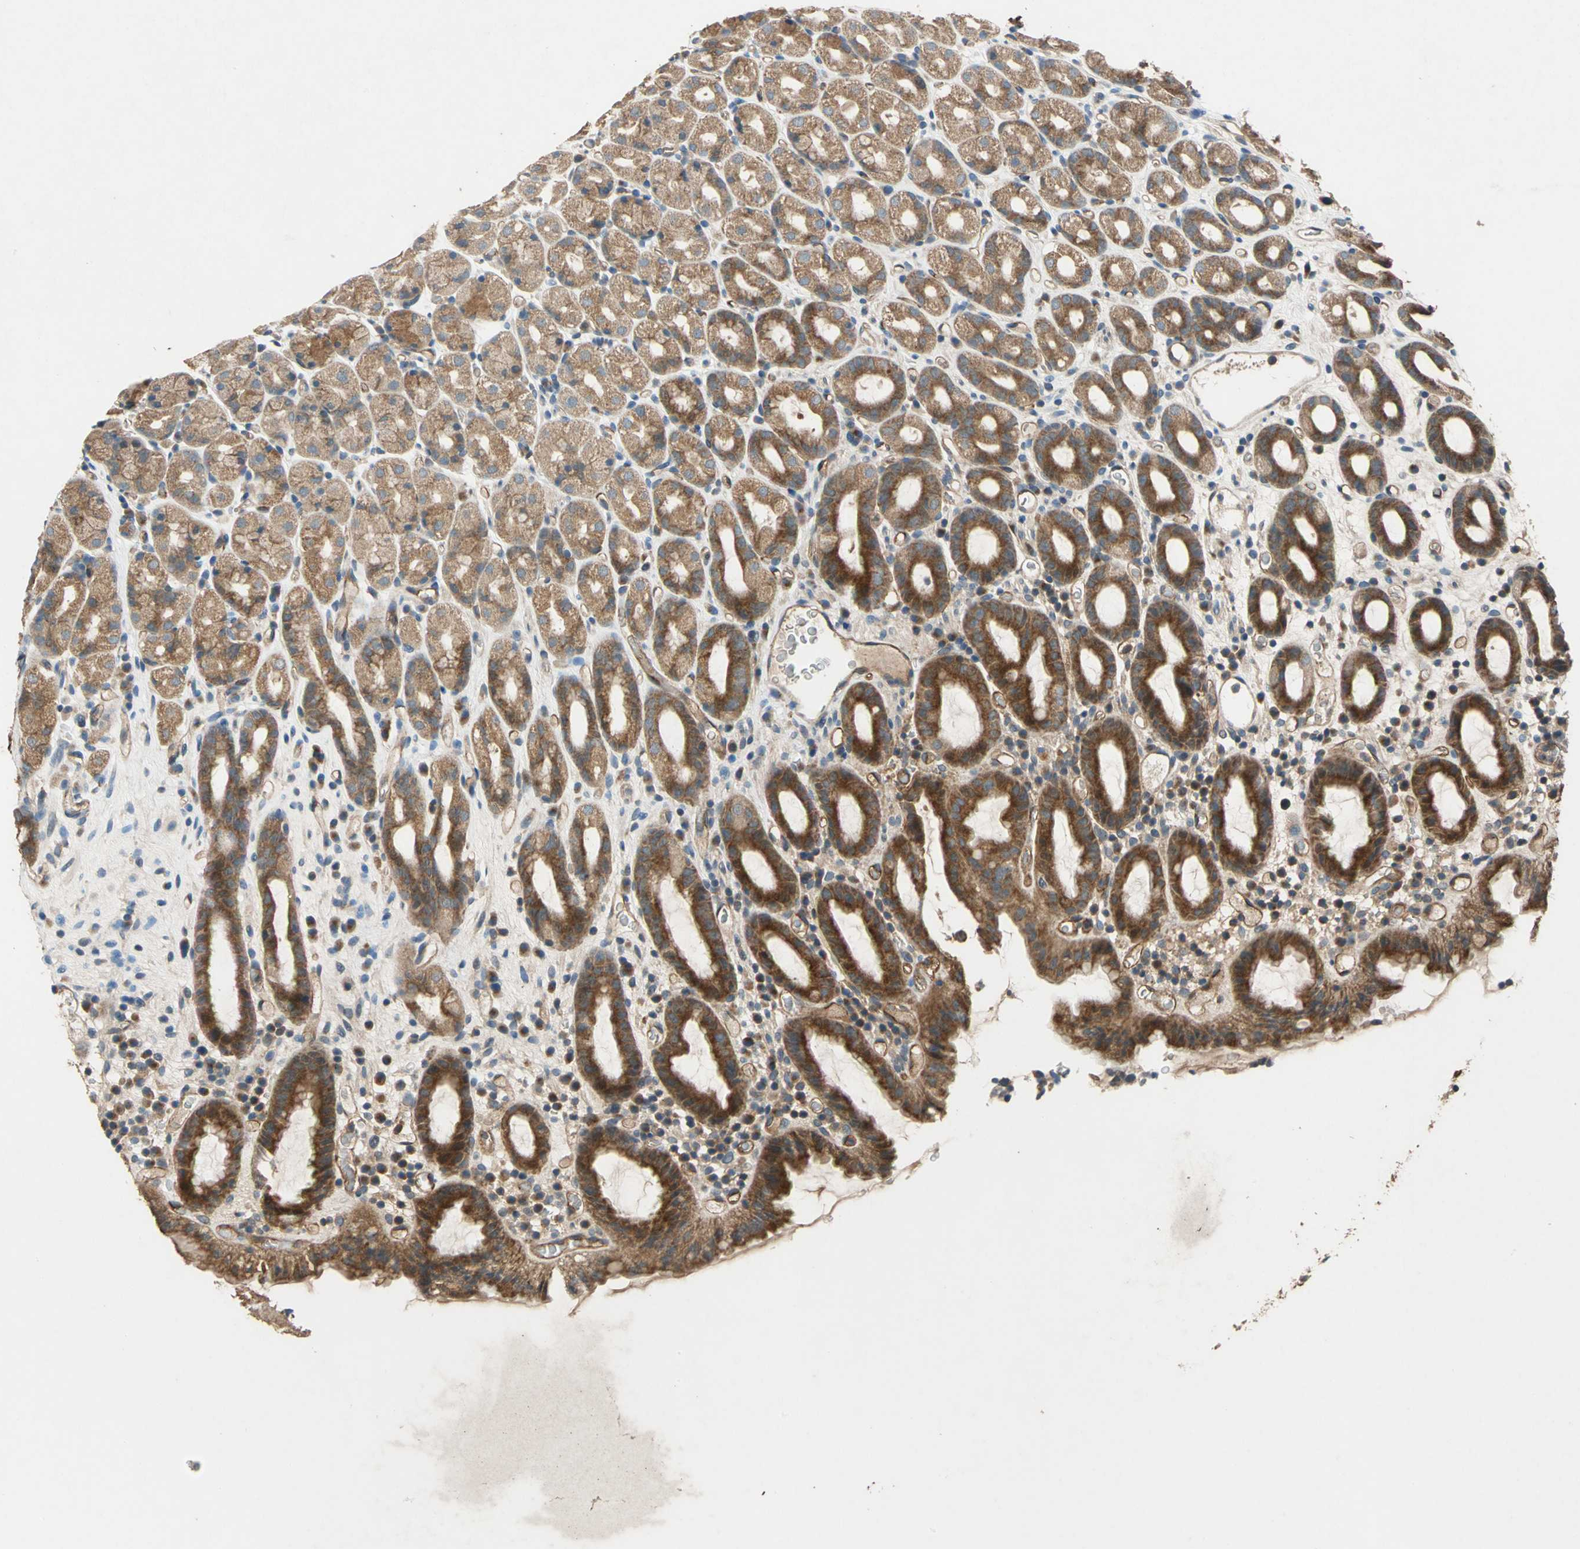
{"staining": {"intensity": "moderate", "quantity": ">75%", "location": "cytoplasmic/membranous"}, "tissue": "stomach", "cell_type": "Glandular cells", "image_type": "normal", "snomed": [{"axis": "morphology", "description": "Normal tissue, NOS"}, {"axis": "topography", "description": "Stomach, upper"}], "caption": "Immunohistochemical staining of normal stomach demonstrates >75% levels of moderate cytoplasmic/membranous protein positivity in approximately >75% of glandular cells. The protein is shown in brown color, while the nuclei are stained blue.", "gene": "EMCN", "patient": {"sex": "male", "age": 68}}